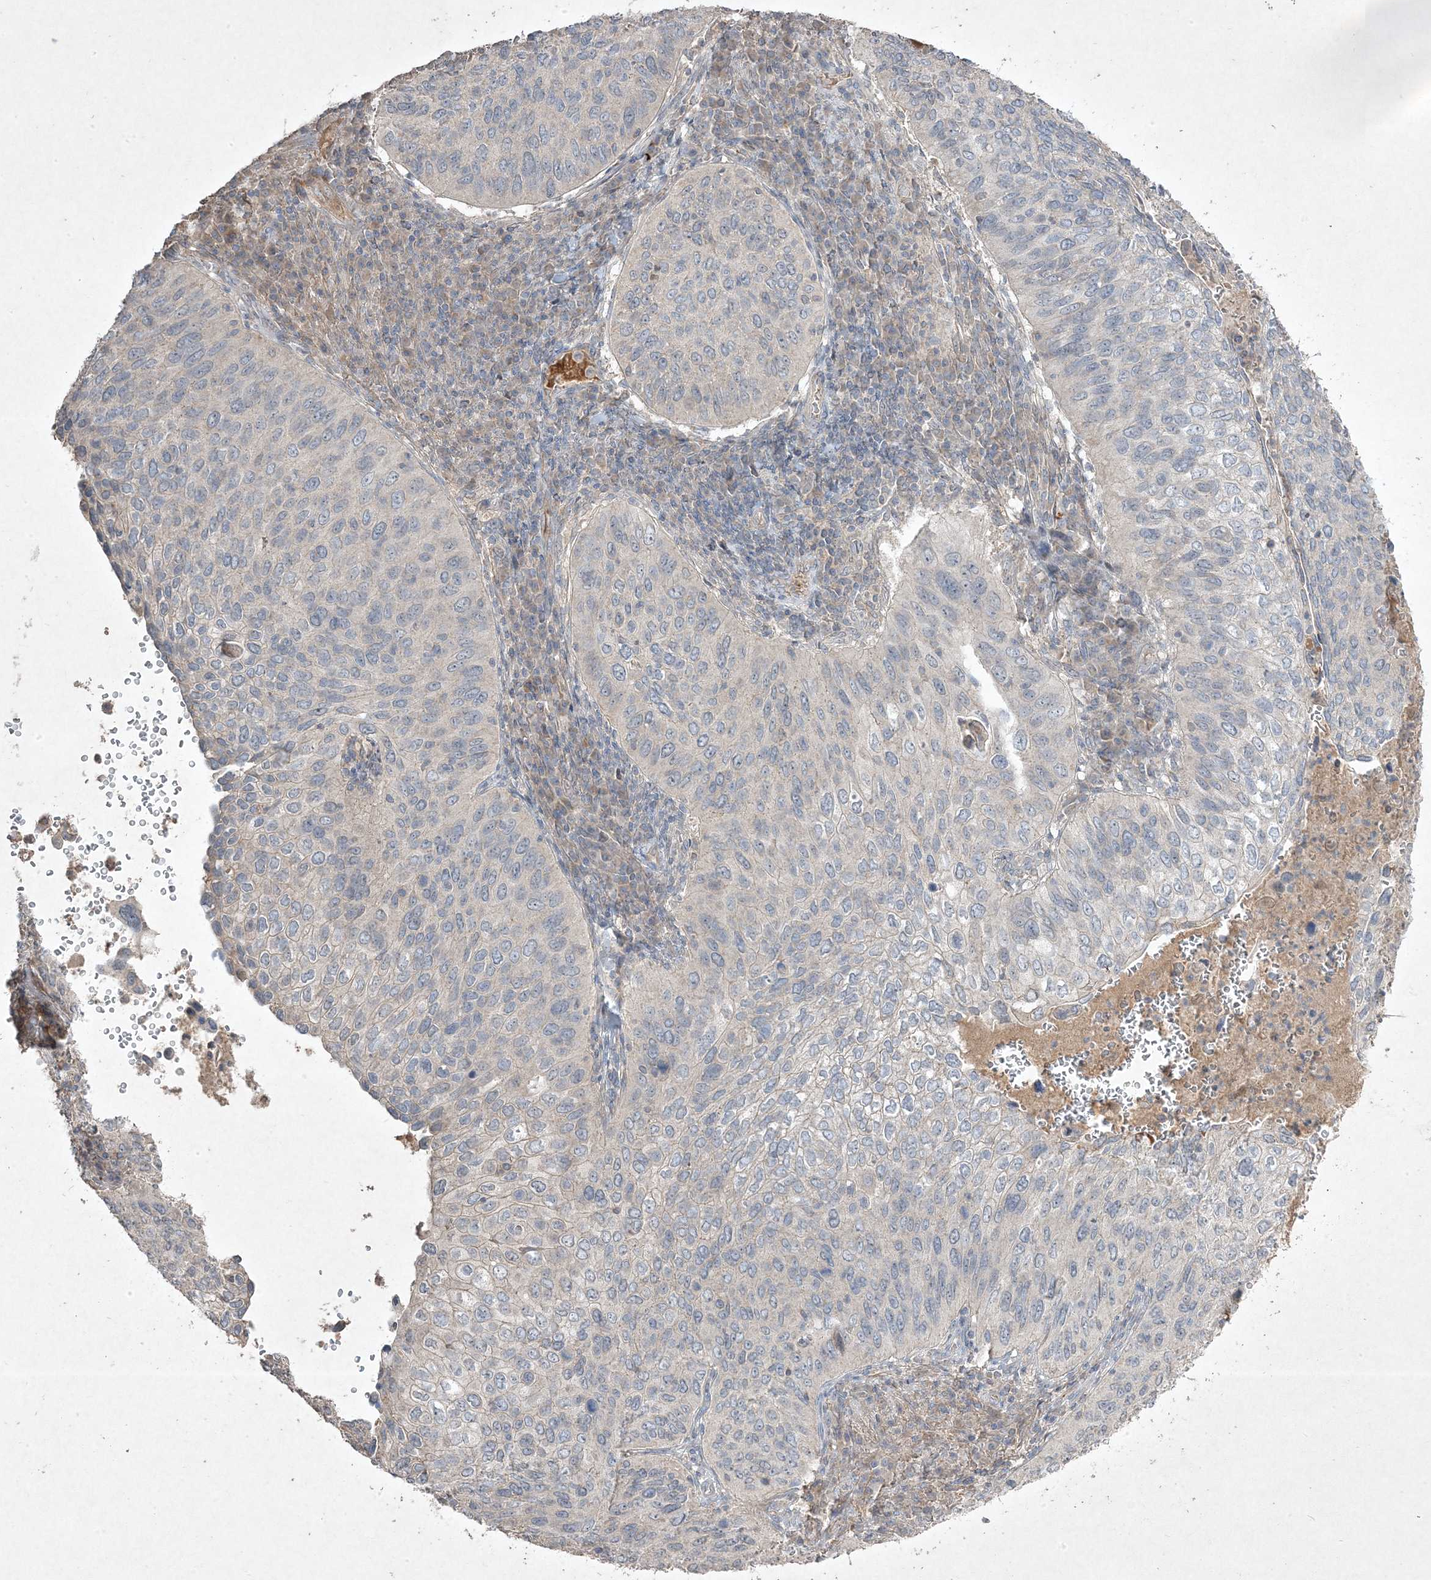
{"staining": {"intensity": "negative", "quantity": "none", "location": "none"}, "tissue": "cervical cancer", "cell_type": "Tumor cells", "image_type": "cancer", "snomed": [{"axis": "morphology", "description": "Squamous cell carcinoma, NOS"}, {"axis": "topography", "description": "Cervix"}], "caption": "Tumor cells show no significant staining in cervical cancer (squamous cell carcinoma).", "gene": "RGL4", "patient": {"sex": "female", "age": 38}}